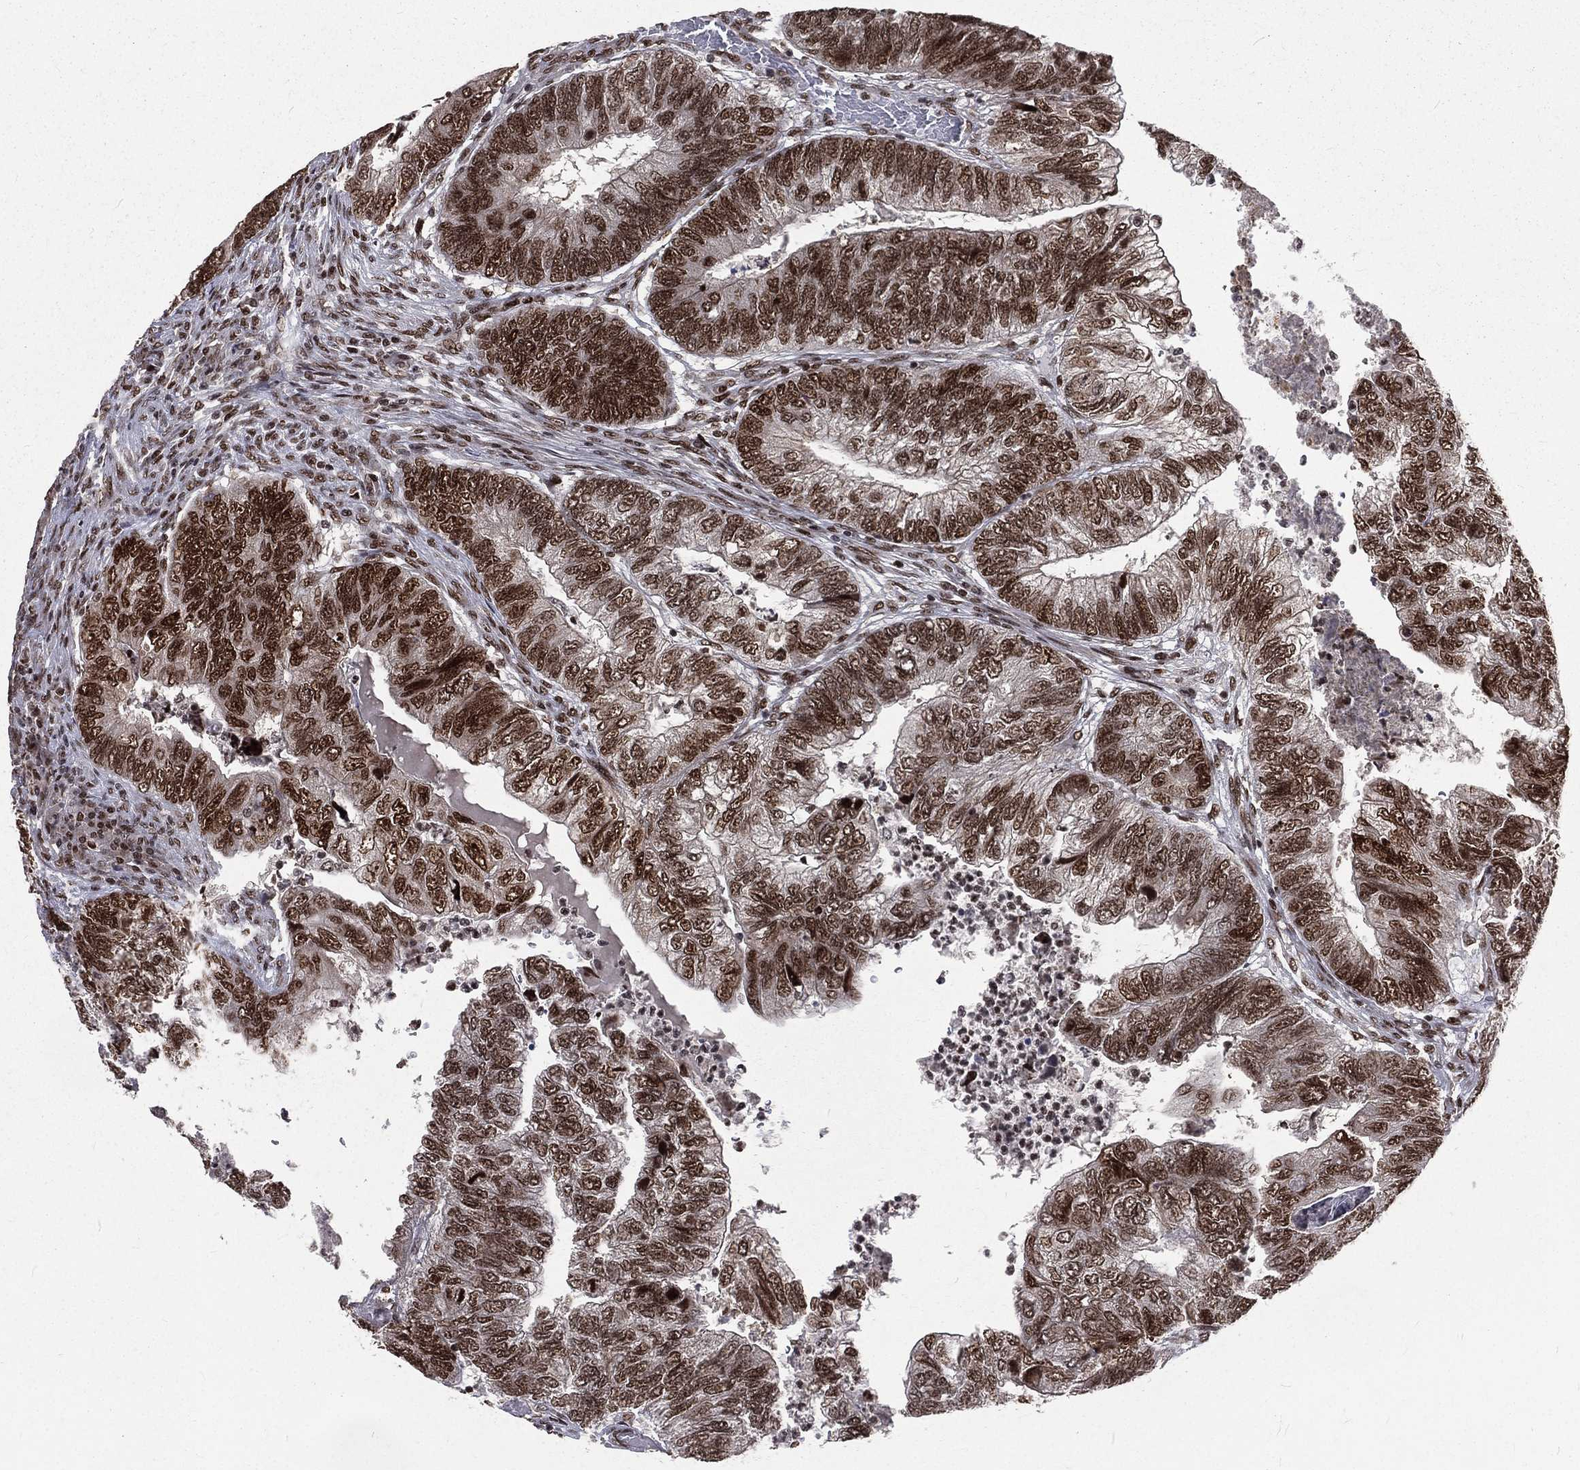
{"staining": {"intensity": "strong", "quantity": "25%-75%", "location": "nuclear"}, "tissue": "colorectal cancer", "cell_type": "Tumor cells", "image_type": "cancer", "snomed": [{"axis": "morphology", "description": "Adenocarcinoma, NOS"}, {"axis": "topography", "description": "Colon"}], "caption": "Colorectal adenocarcinoma stained with DAB (3,3'-diaminobenzidine) immunohistochemistry demonstrates high levels of strong nuclear positivity in about 25%-75% of tumor cells.", "gene": "POLB", "patient": {"sex": "female", "age": 67}}